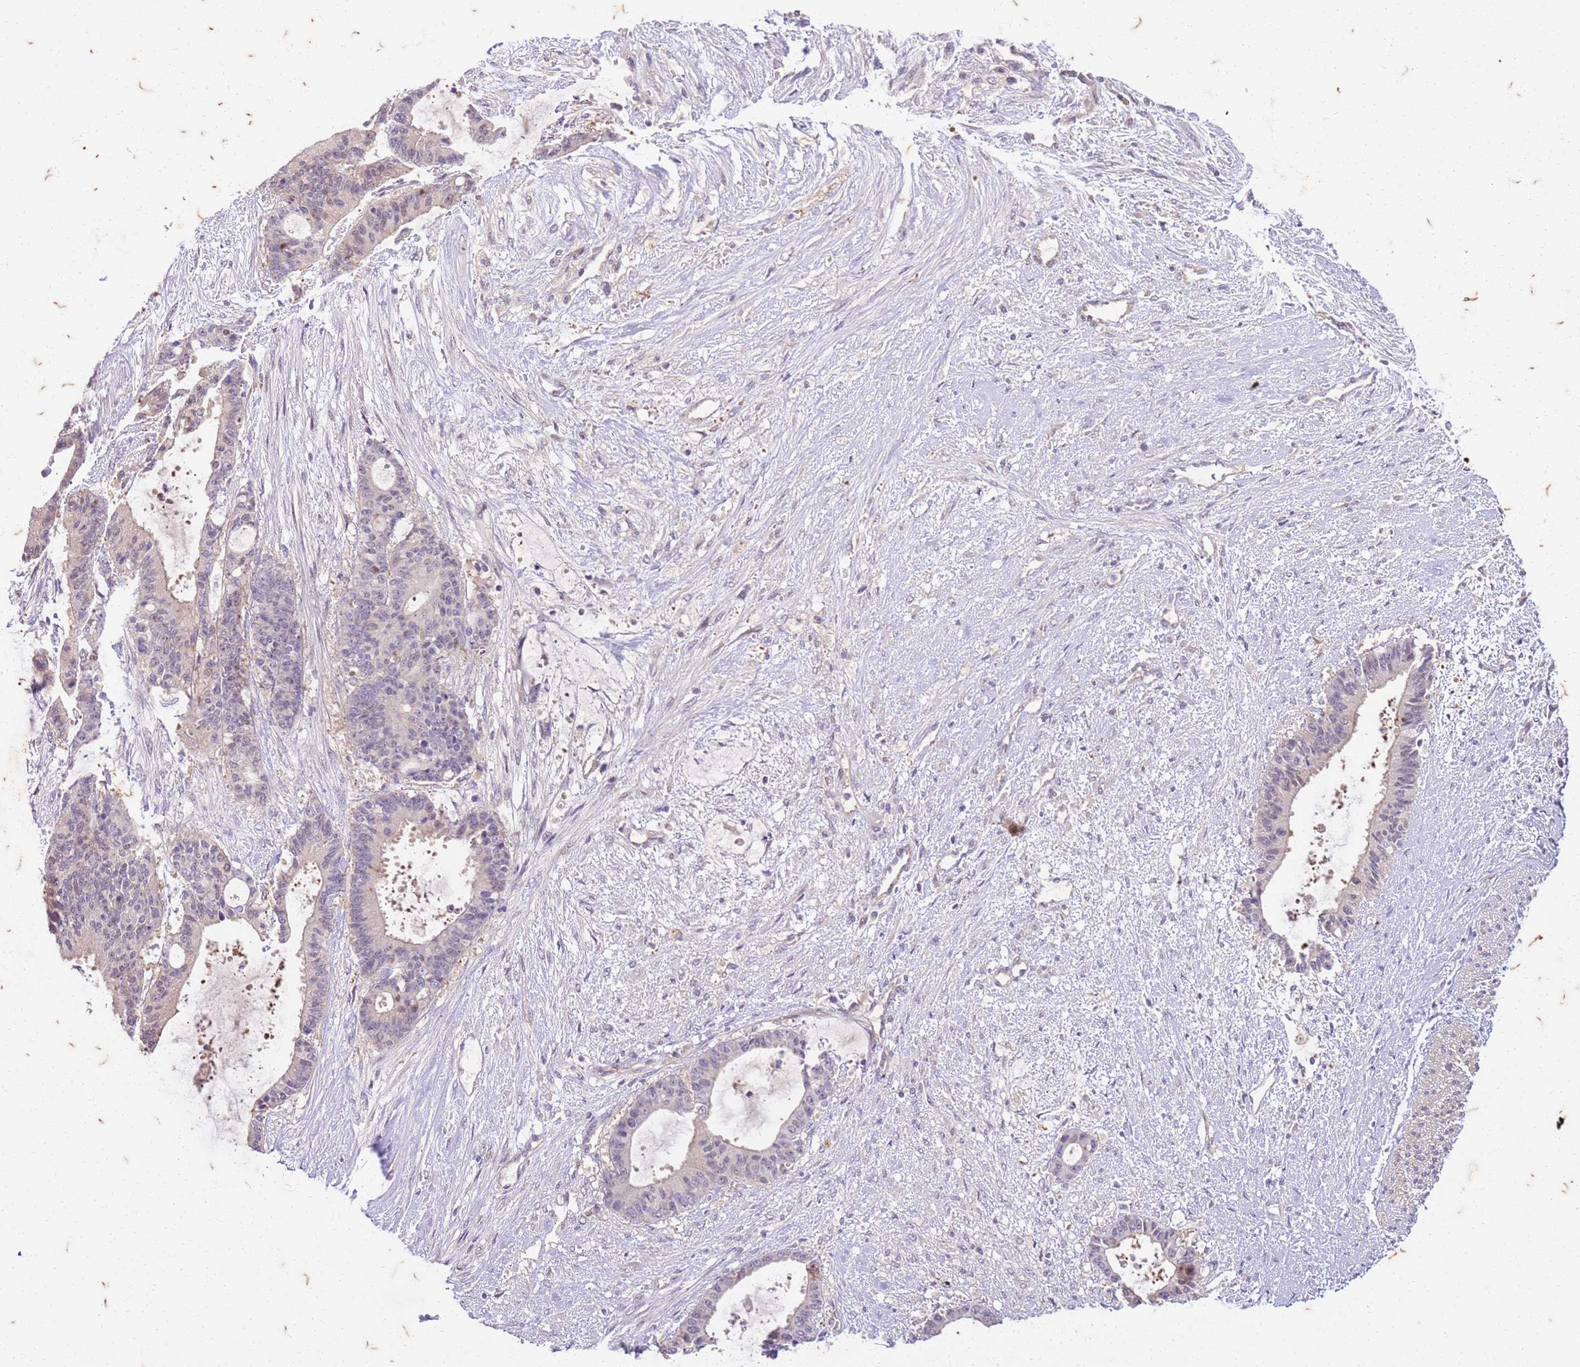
{"staining": {"intensity": "weak", "quantity": "<25%", "location": "nuclear"}, "tissue": "liver cancer", "cell_type": "Tumor cells", "image_type": "cancer", "snomed": [{"axis": "morphology", "description": "Normal tissue, NOS"}, {"axis": "morphology", "description": "Cholangiocarcinoma"}, {"axis": "topography", "description": "Liver"}, {"axis": "topography", "description": "Peripheral nerve tissue"}], "caption": "High power microscopy micrograph of an immunohistochemistry photomicrograph of liver cholangiocarcinoma, revealing no significant positivity in tumor cells. (DAB (3,3'-diaminobenzidine) immunohistochemistry visualized using brightfield microscopy, high magnification).", "gene": "RAPGEF3", "patient": {"sex": "female", "age": 73}}